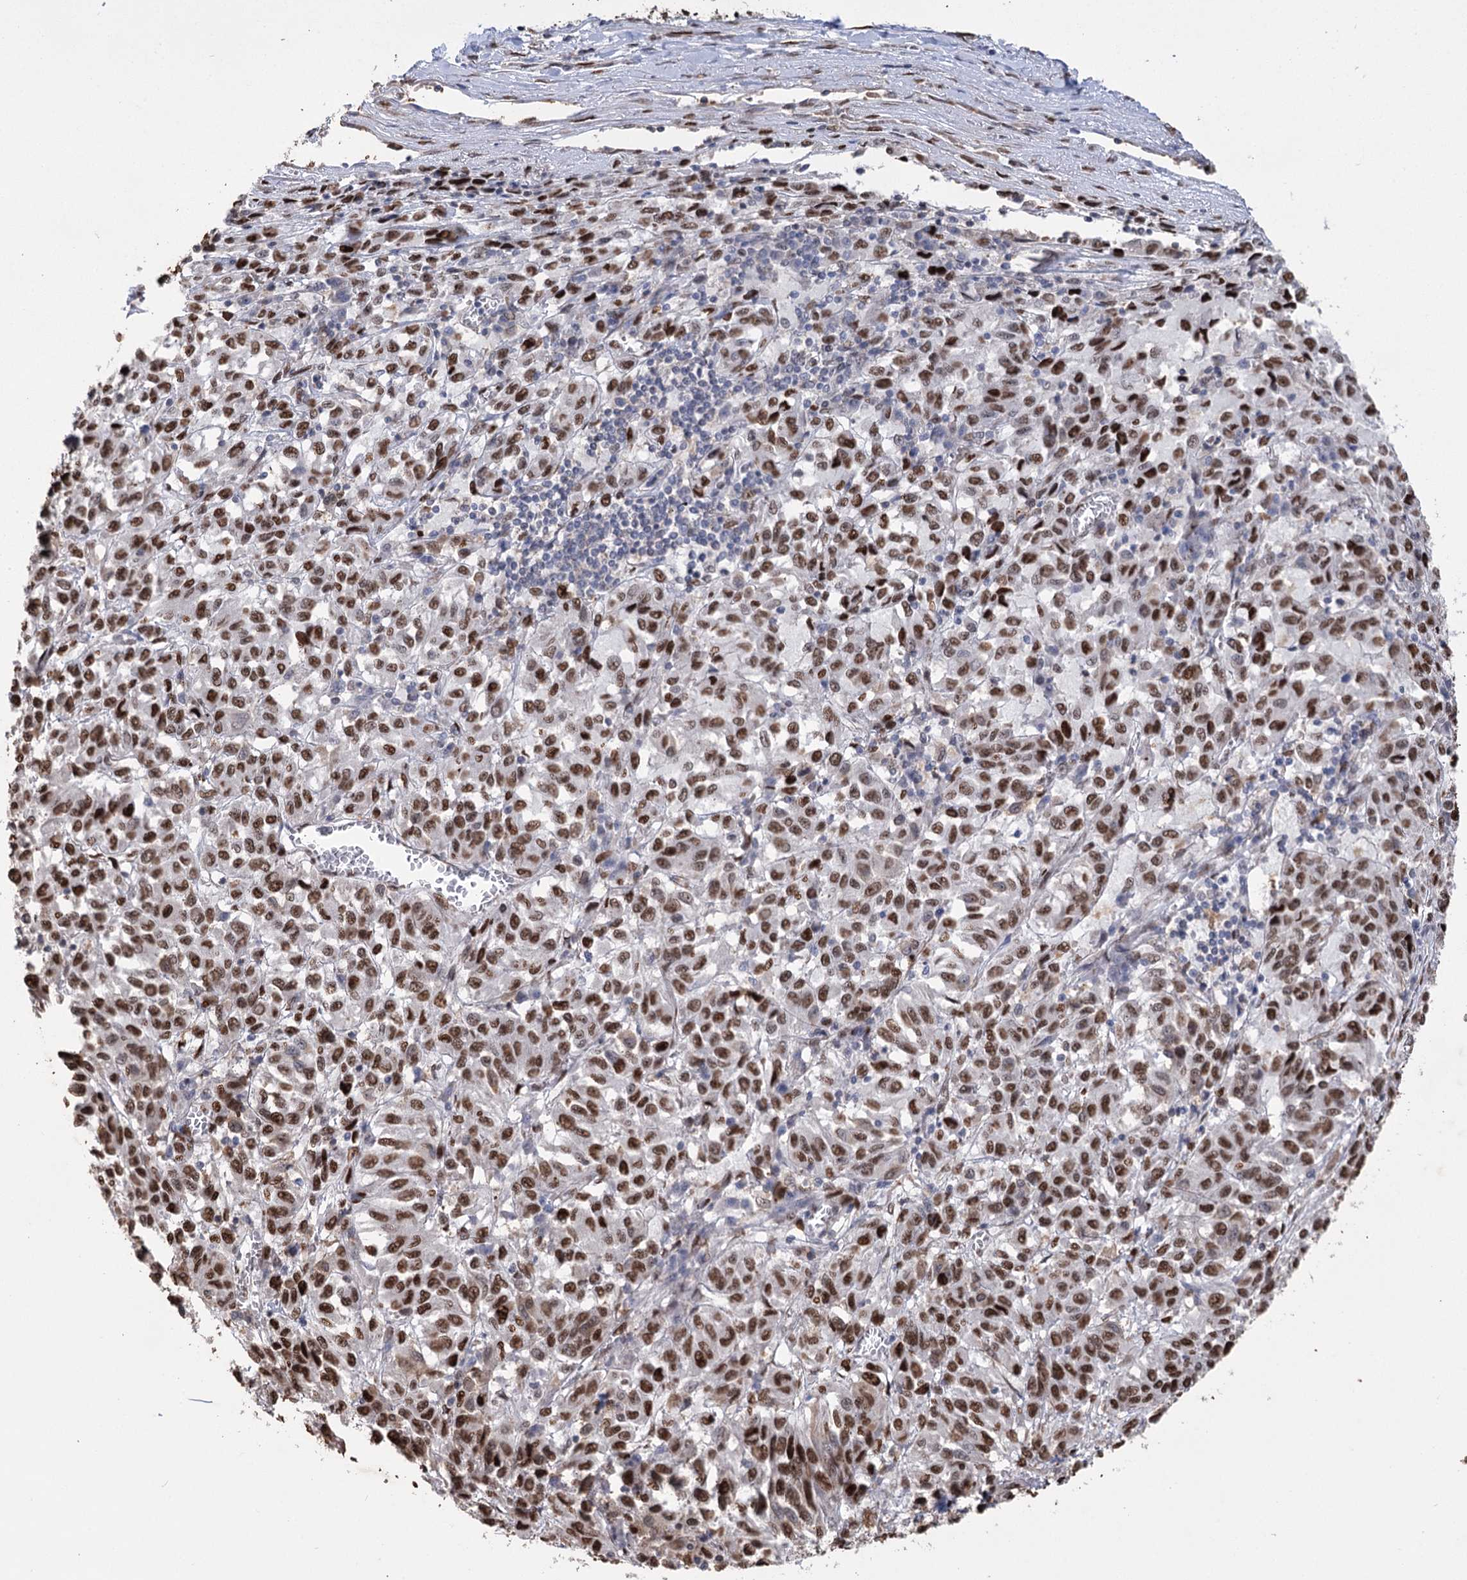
{"staining": {"intensity": "strong", "quantity": ">75%", "location": "nuclear"}, "tissue": "melanoma", "cell_type": "Tumor cells", "image_type": "cancer", "snomed": [{"axis": "morphology", "description": "Malignant melanoma, Metastatic site"}, {"axis": "topography", "description": "Lung"}], "caption": "A high-resolution image shows immunohistochemistry staining of malignant melanoma (metastatic site), which demonstrates strong nuclear expression in about >75% of tumor cells. The staining was performed using DAB (3,3'-diaminobenzidine) to visualize the protein expression in brown, while the nuclei were stained in blue with hematoxylin (Magnification: 20x).", "gene": "NFU1", "patient": {"sex": "male", "age": 64}}